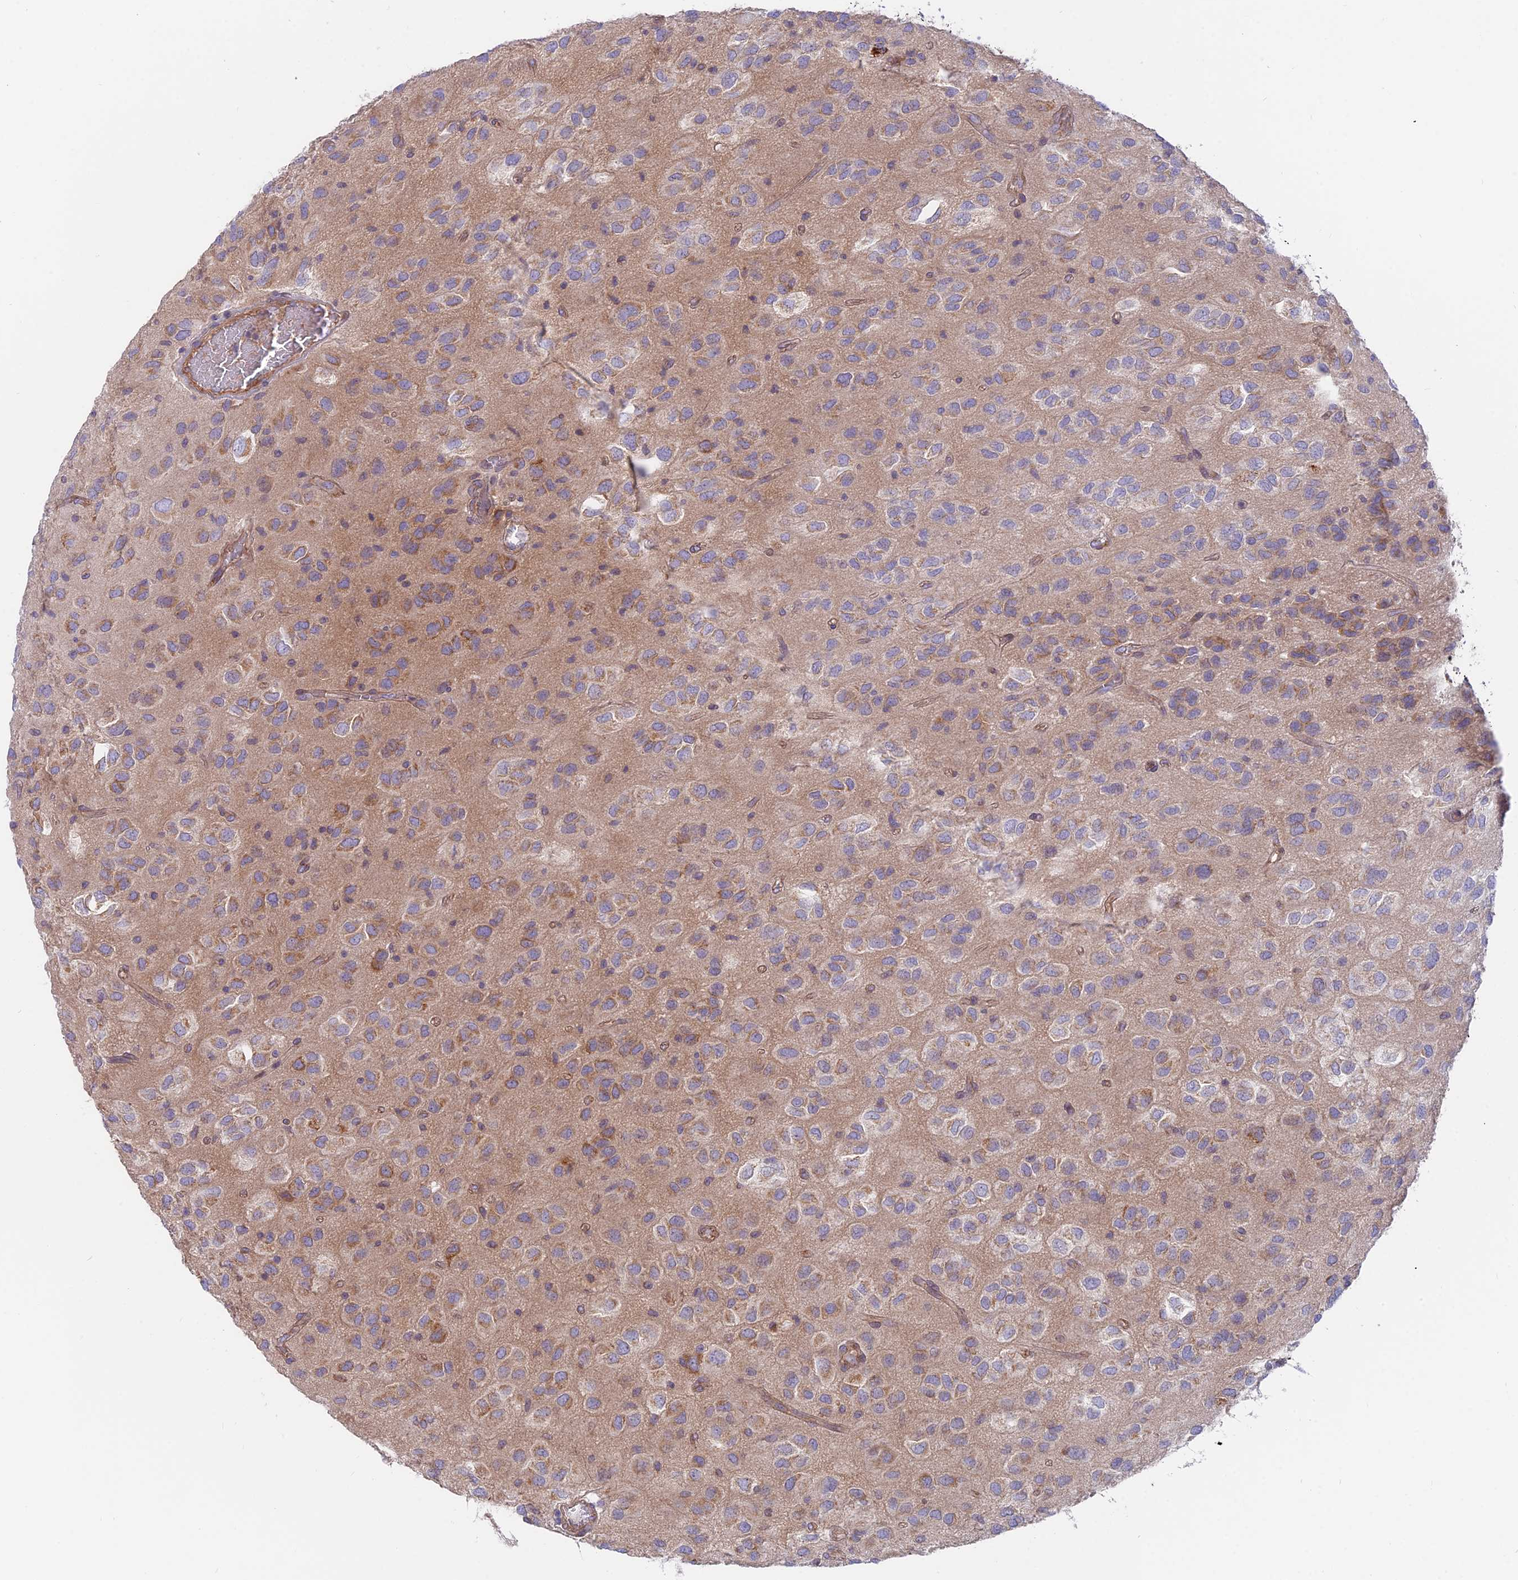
{"staining": {"intensity": "moderate", "quantity": "25%-75%", "location": "cytoplasmic/membranous"}, "tissue": "glioma", "cell_type": "Tumor cells", "image_type": "cancer", "snomed": [{"axis": "morphology", "description": "Glioma, malignant, Low grade"}, {"axis": "topography", "description": "Brain"}], "caption": "Glioma stained with DAB immunohistochemistry (IHC) demonstrates medium levels of moderate cytoplasmic/membranous positivity in about 25%-75% of tumor cells.", "gene": "TBC1D20", "patient": {"sex": "male", "age": 66}}